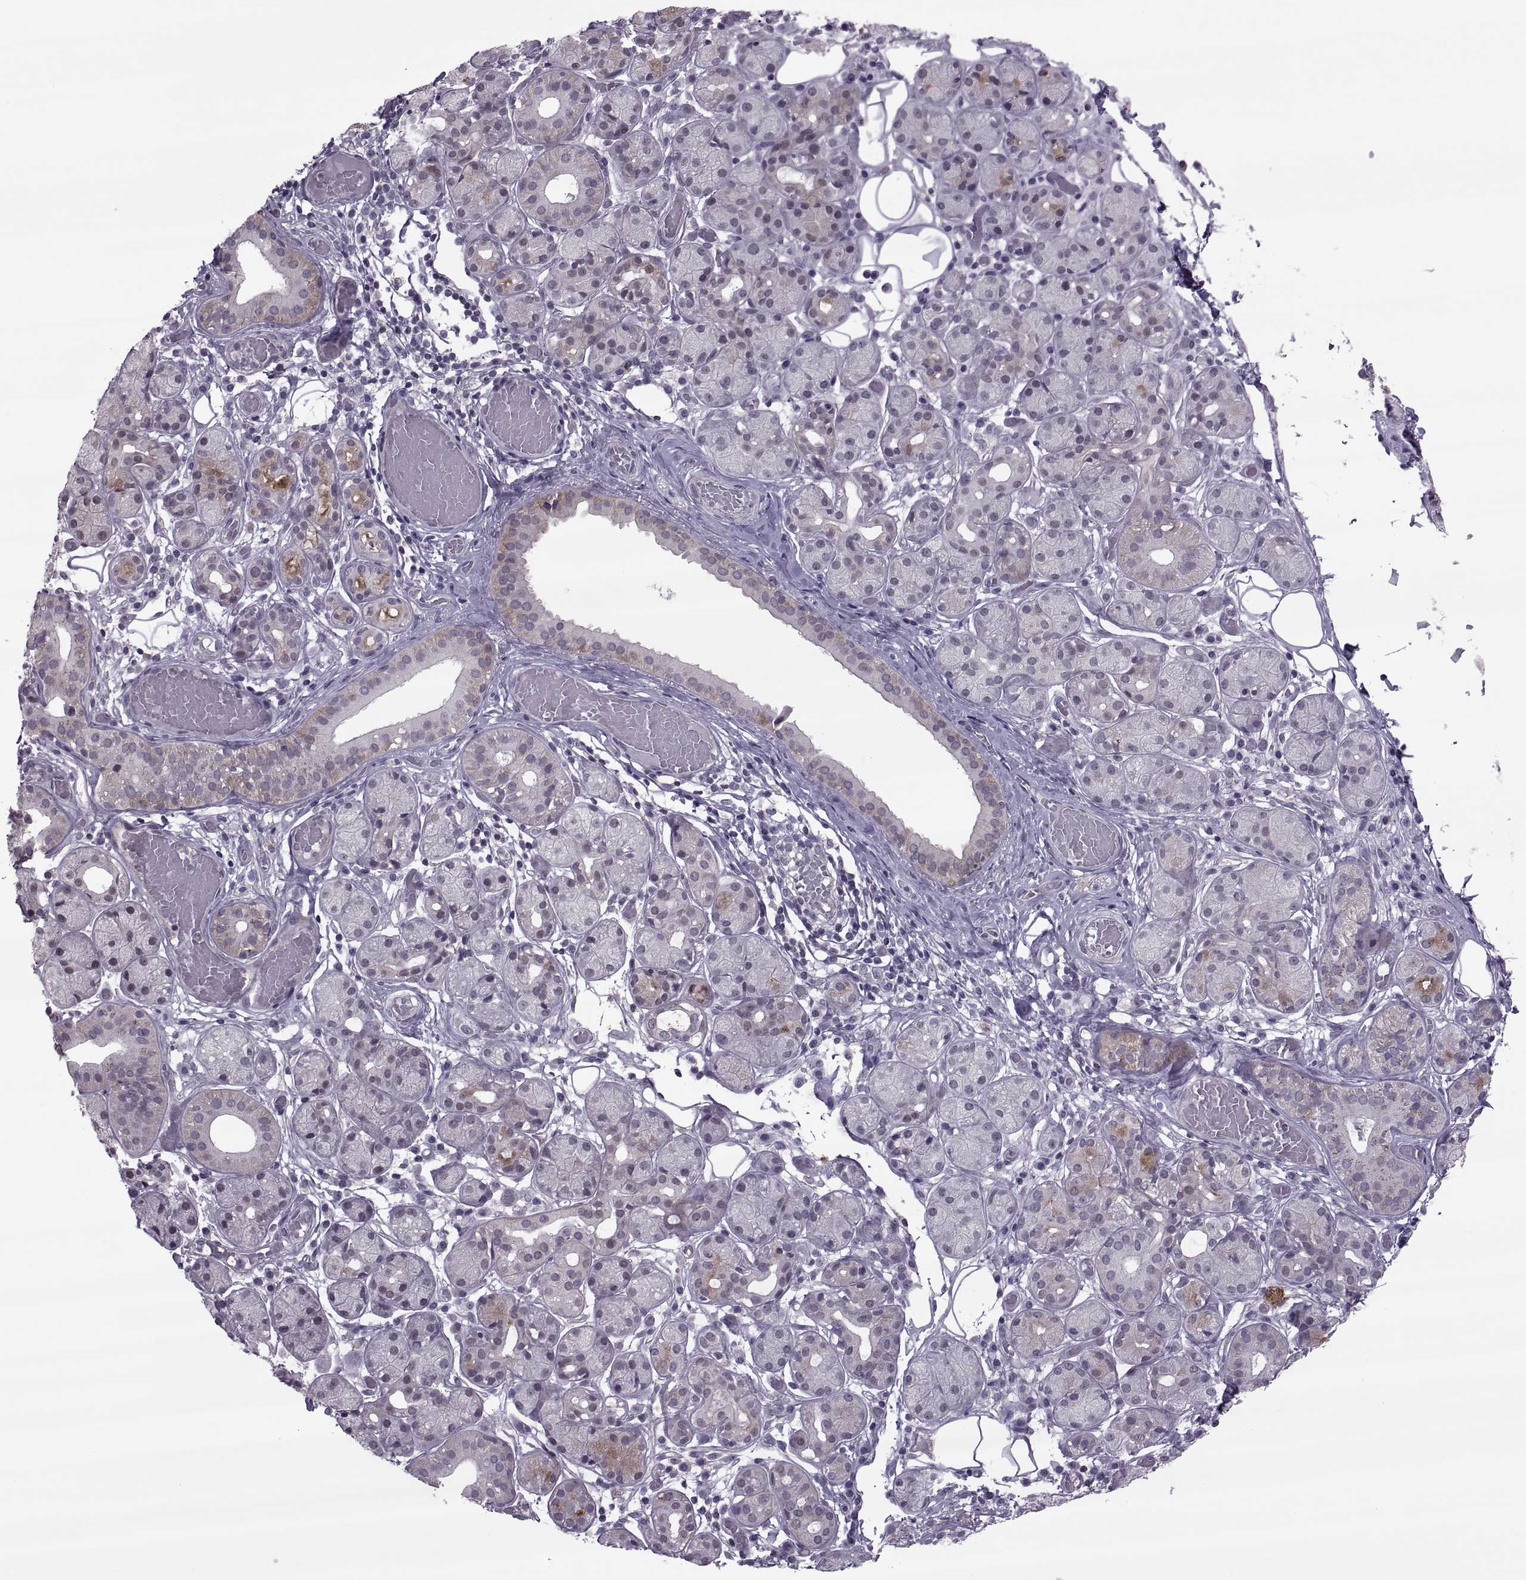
{"staining": {"intensity": "moderate", "quantity": "<25%", "location": "cytoplasmic/membranous"}, "tissue": "salivary gland", "cell_type": "Glandular cells", "image_type": "normal", "snomed": [{"axis": "morphology", "description": "Normal tissue, NOS"}, {"axis": "topography", "description": "Salivary gland"}, {"axis": "topography", "description": "Peripheral nerve tissue"}], "caption": "Immunohistochemistry (IHC) histopathology image of unremarkable salivary gland: salivary gland stained using IHC demonstrates low levels of moderate protein expression localized specifically in the cytoplasmic/membranous of glandular cells, appearing as a cytoplasmic/membranous brown color.", "gene": "ODF3", "patient": {"sex": "male", "age": 71}}